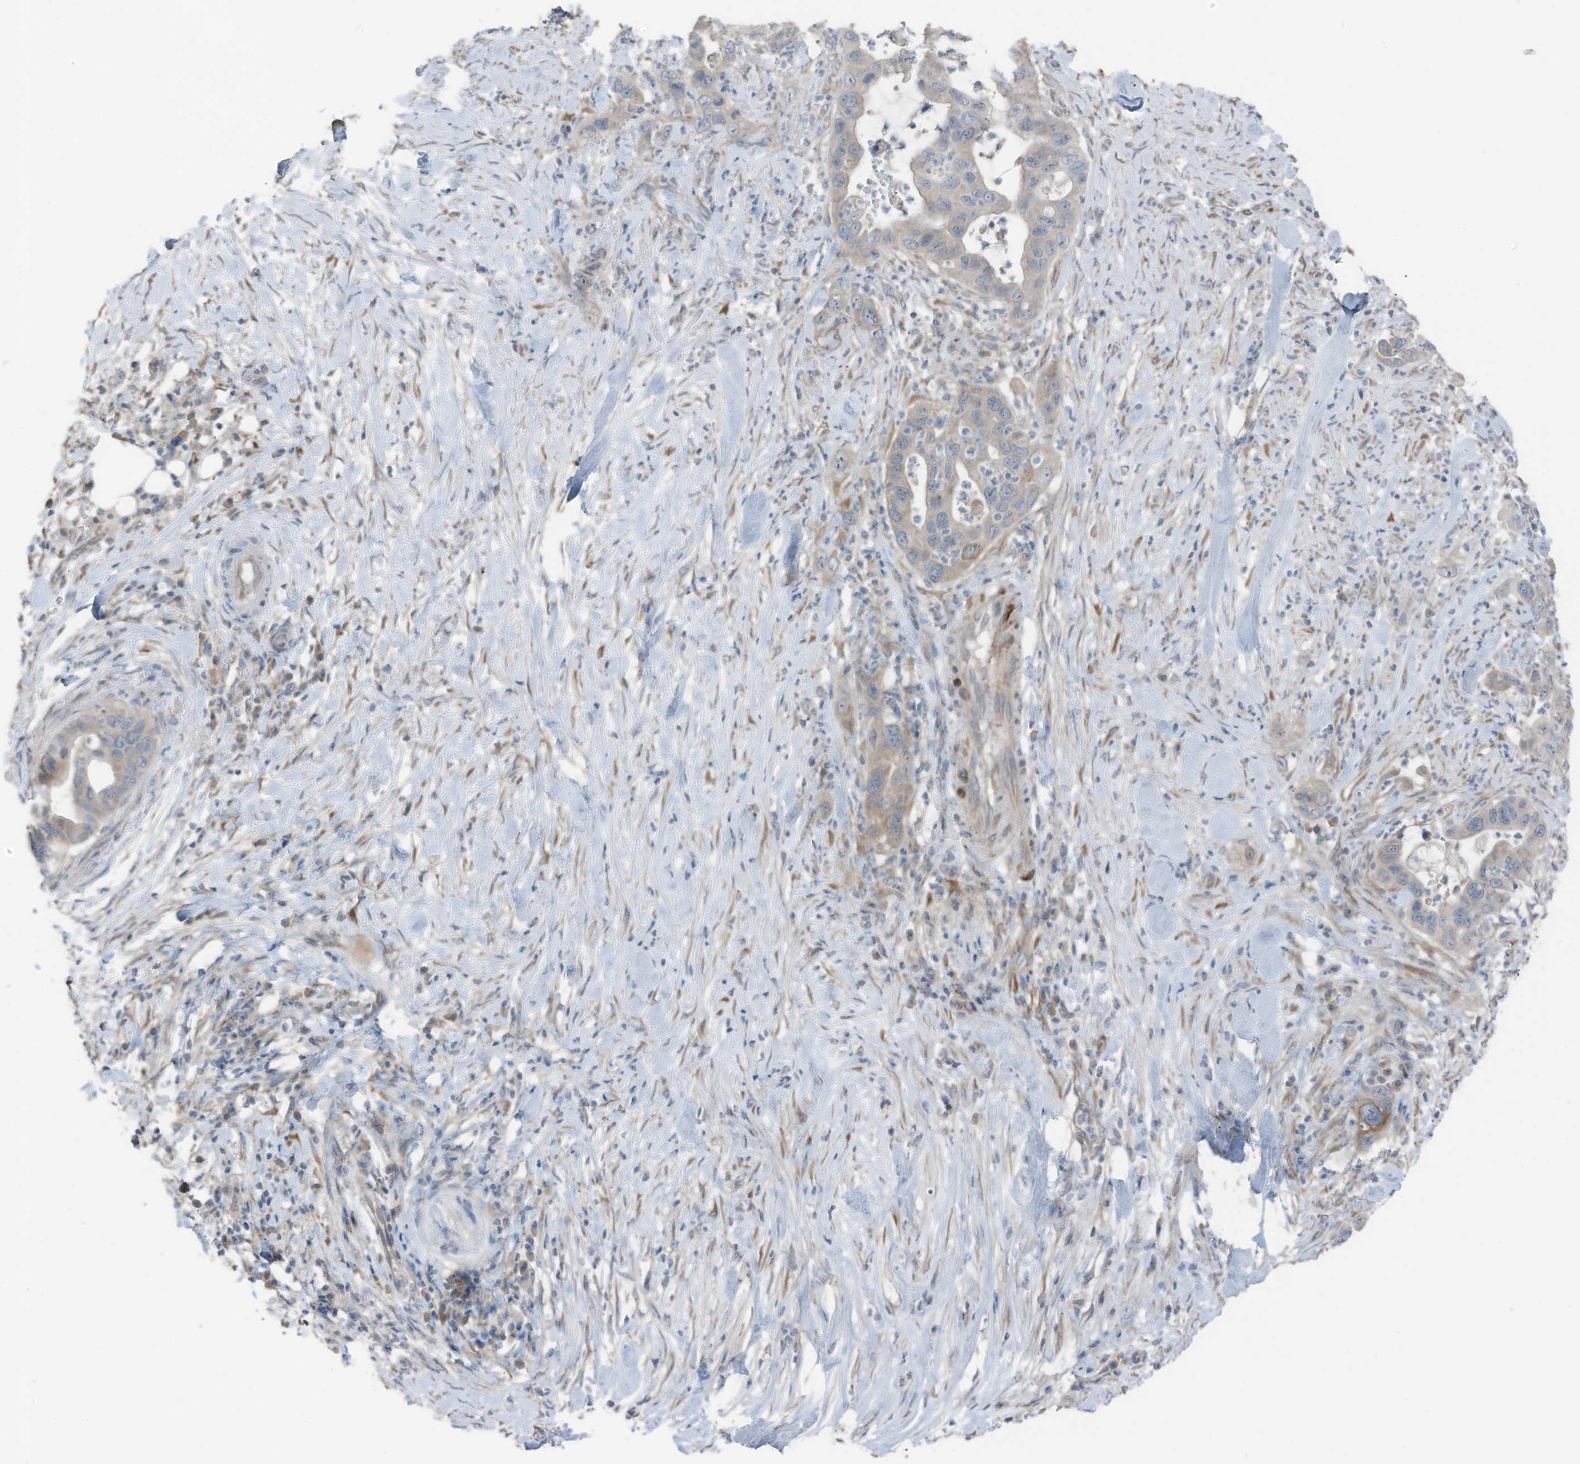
{"staining": {"intensity": "negative", "quantity": "none", "location": "none"}, "tissue": "pancreatic cancer", "cell_type": "Tumor cells", "image_type": "cancer", "snomed": [{"axis": "morphology", "description": "Adenocarcinoma, NOS"}, {"axis": "topography", "description": "Pancreas"}], "caption": "Histopathology image shows no protein positivity in tumor cells of adenocarcinoma (pancreatic) tissue. The staining was performed using DAB (3,3'-diaminobenzidine) to visualize the protein expression in brown, while the nuclei were stained in blue with hematoxylin (Magnification: 20x).", "gene": "ARHGEF33", "patient": {"sex": "female", "age": 71}}